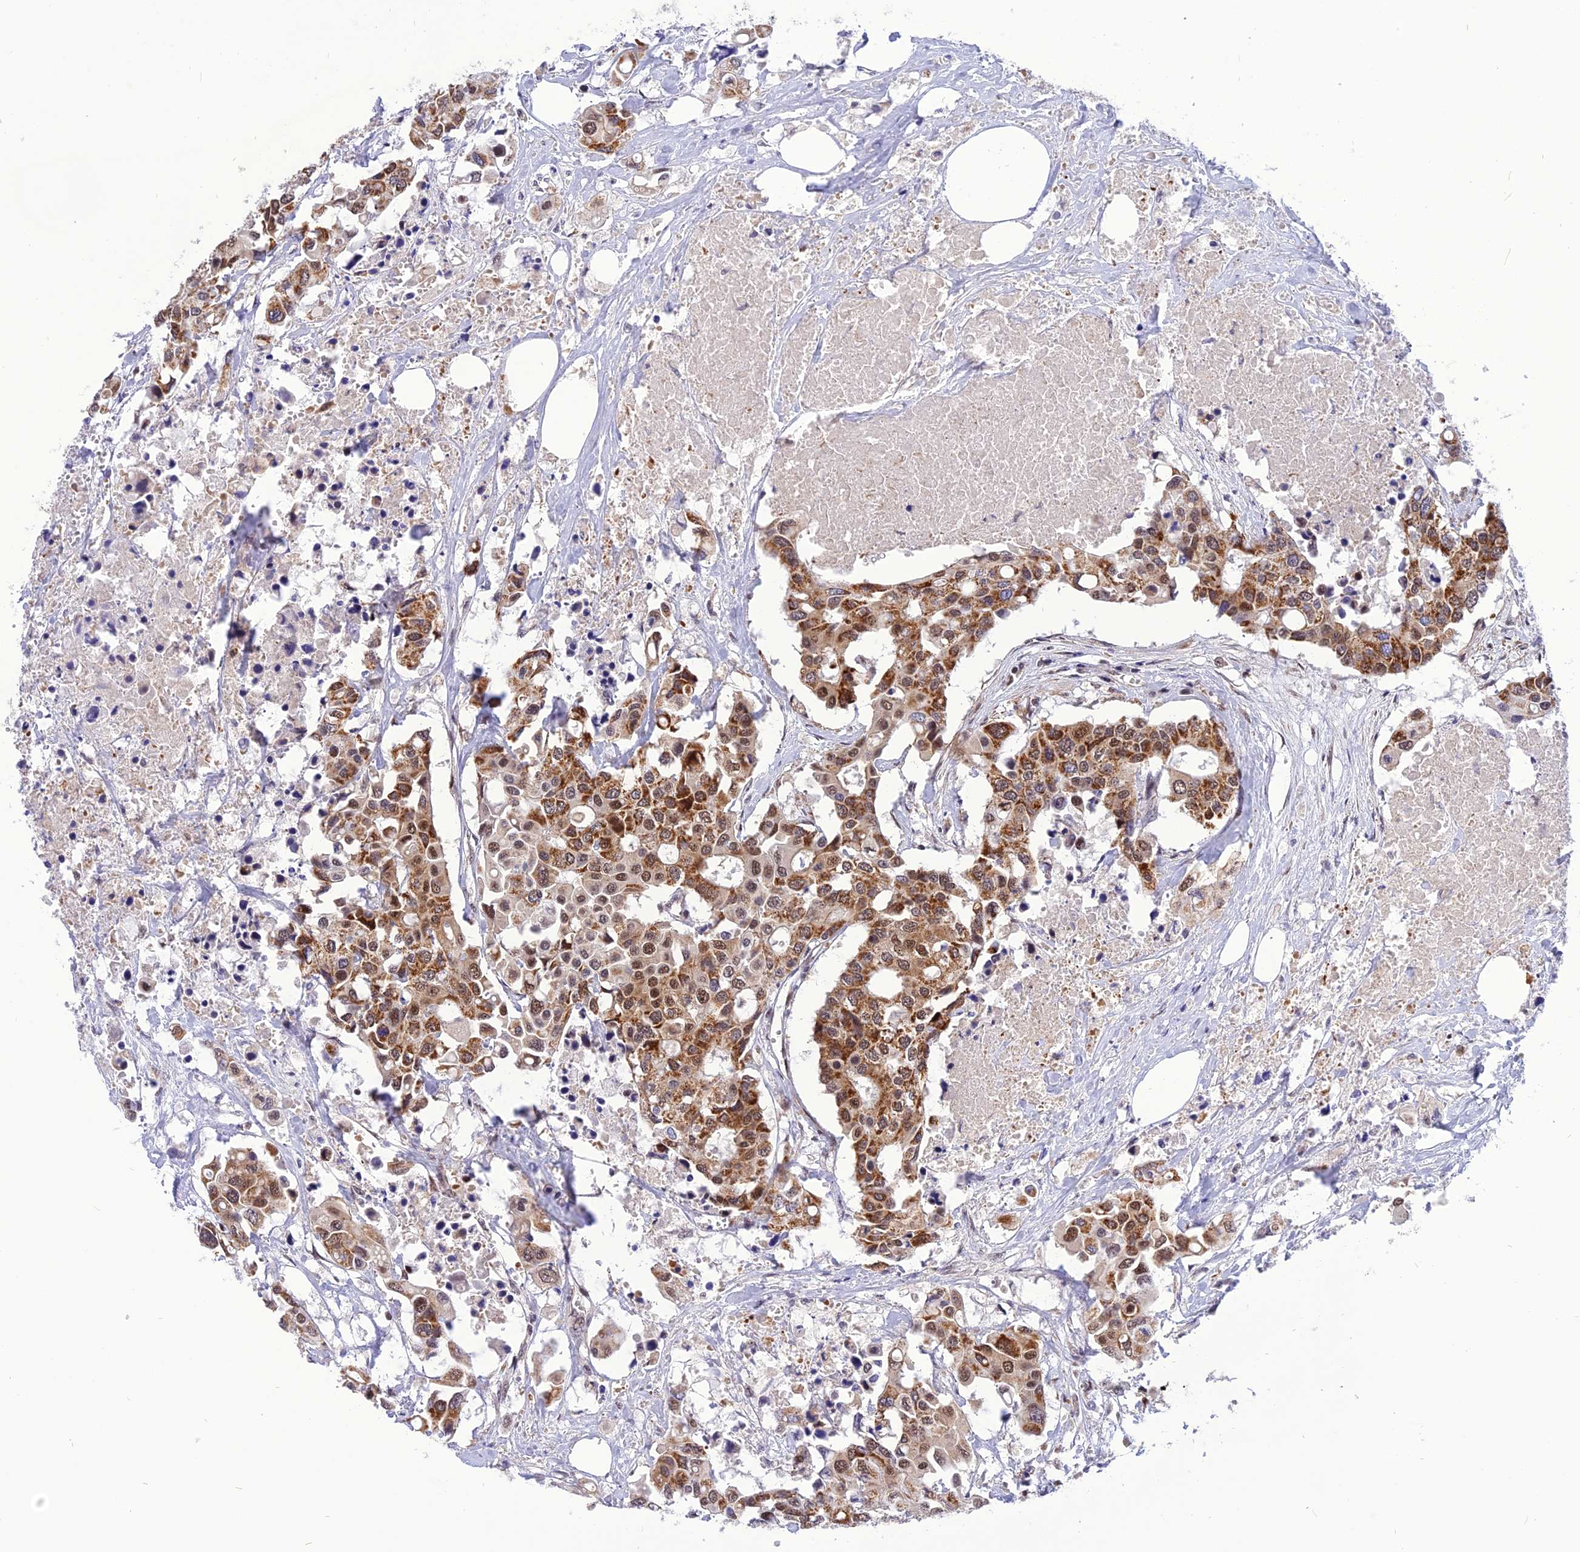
{"staining": {"intensity": "moderate", "quantity": ">75%", "location": "cytoplasmic/membranous,nuclear"}, "tissue": "colorectal cancer", "cell_type": "Tumor cells", "image_type": "cancer", "snomed": [{"axis": "morphology", "description": "Adenocarcinoma, NOS"}, {"axis": "topography", "description": "Colon"}], "caption": "Colorectal cancer (adenocarcinoma) tissue exhibits moderate cytoplasmic/membranous and nuclear staining in about >75% of tumor cells", "gene": "CMC1", "patient": {"sex": "male", "age": 77}}